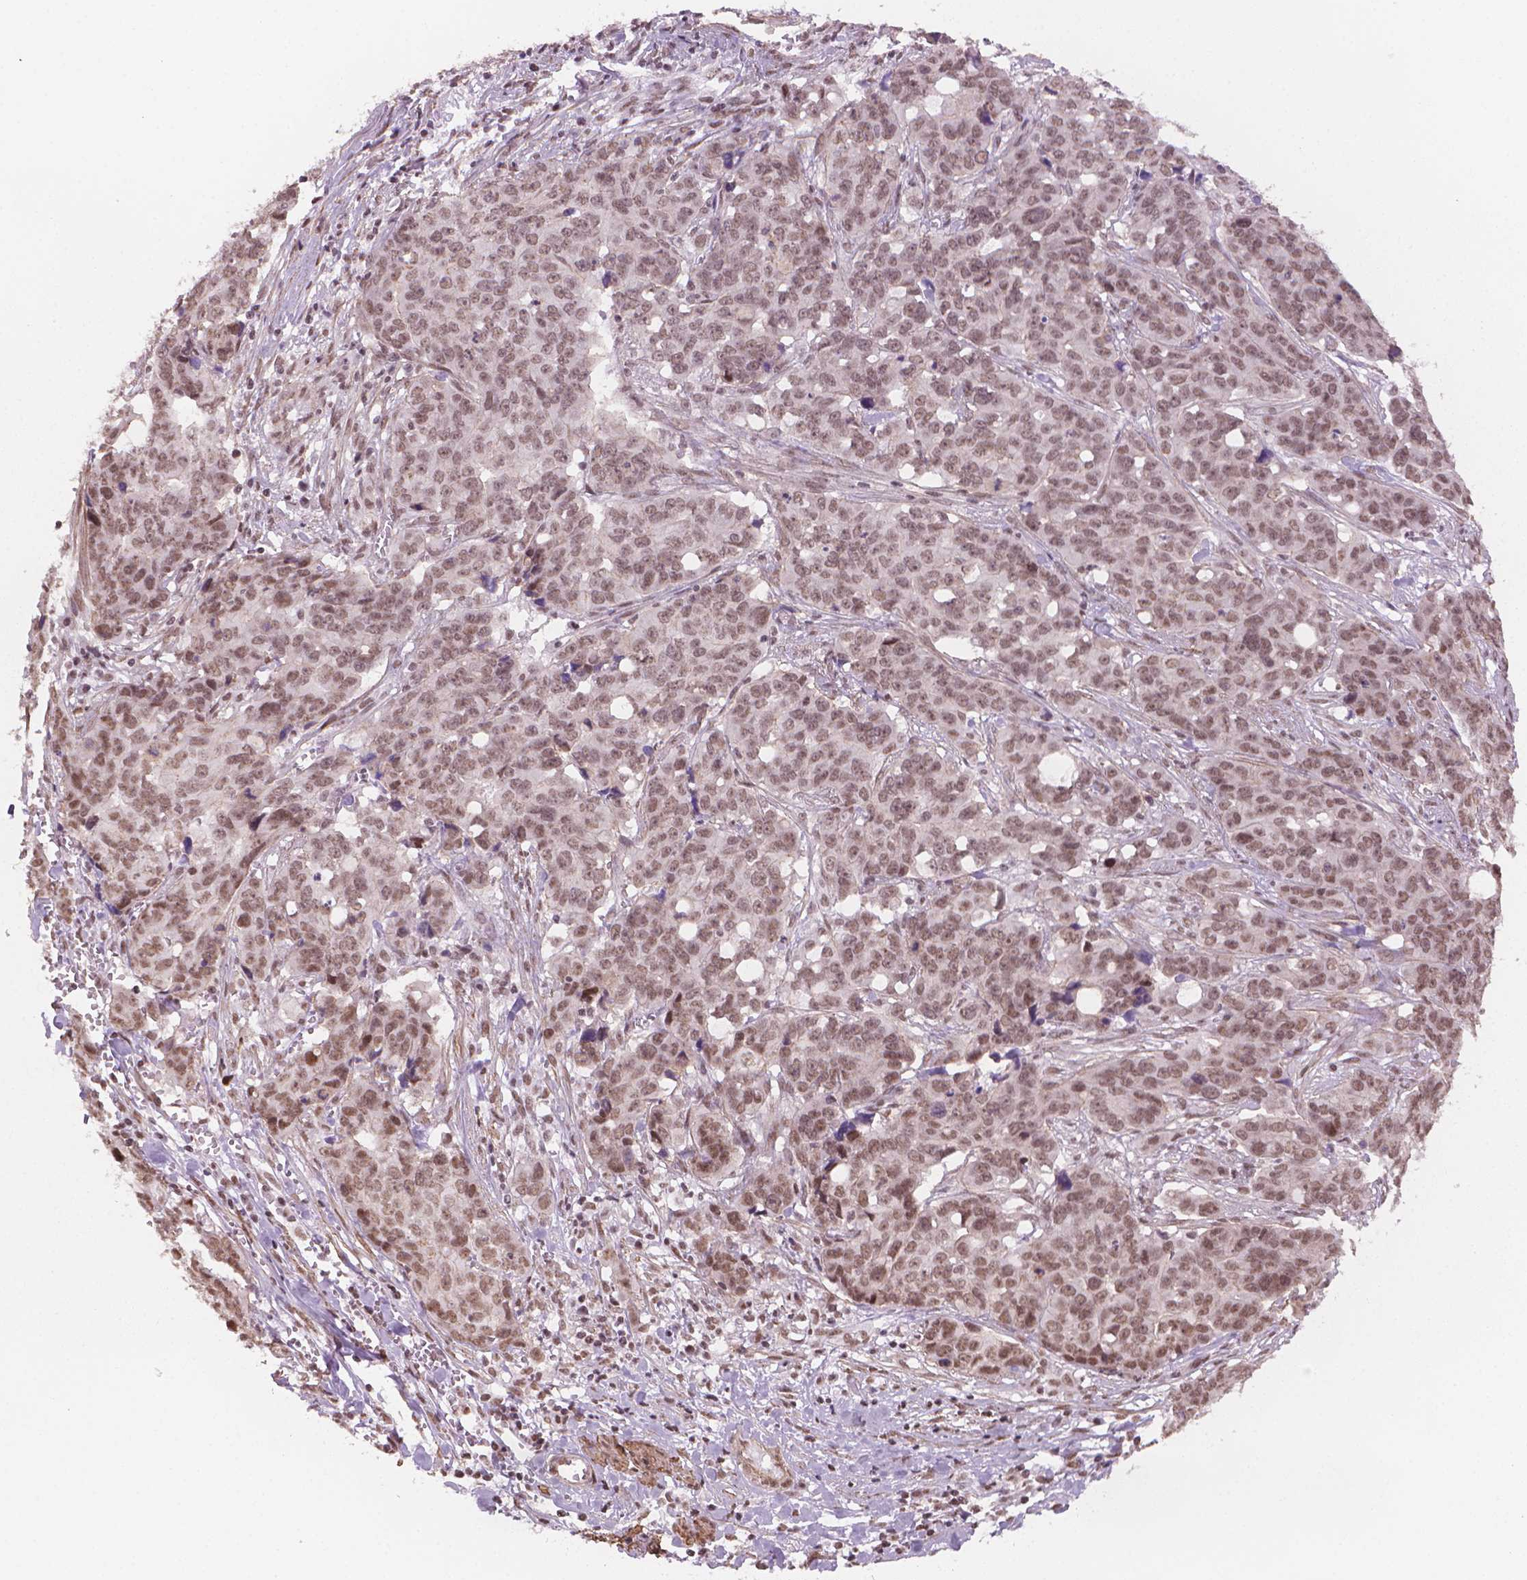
{"staining": {"intensity": "moderate", "quantity": ">75%", "location": "nuclear"}, "tissue": "ovarian cancer", "cell_type": "Tumor cells", "image_type": "cancer", "snomed": [{"axis": "morphology", "description": "Carcinoma, endometroid"}, {"axis": "topography", "description": "Ovary"}], "caption": "This is an image of immunohistochemistry (IHC) staining of ovarian endometroid carcinoma, which shows moderate staining in the nuclear of tumor cells.", "gene": "HOXD4", "patient": {"sex": "female", "age": 78}}